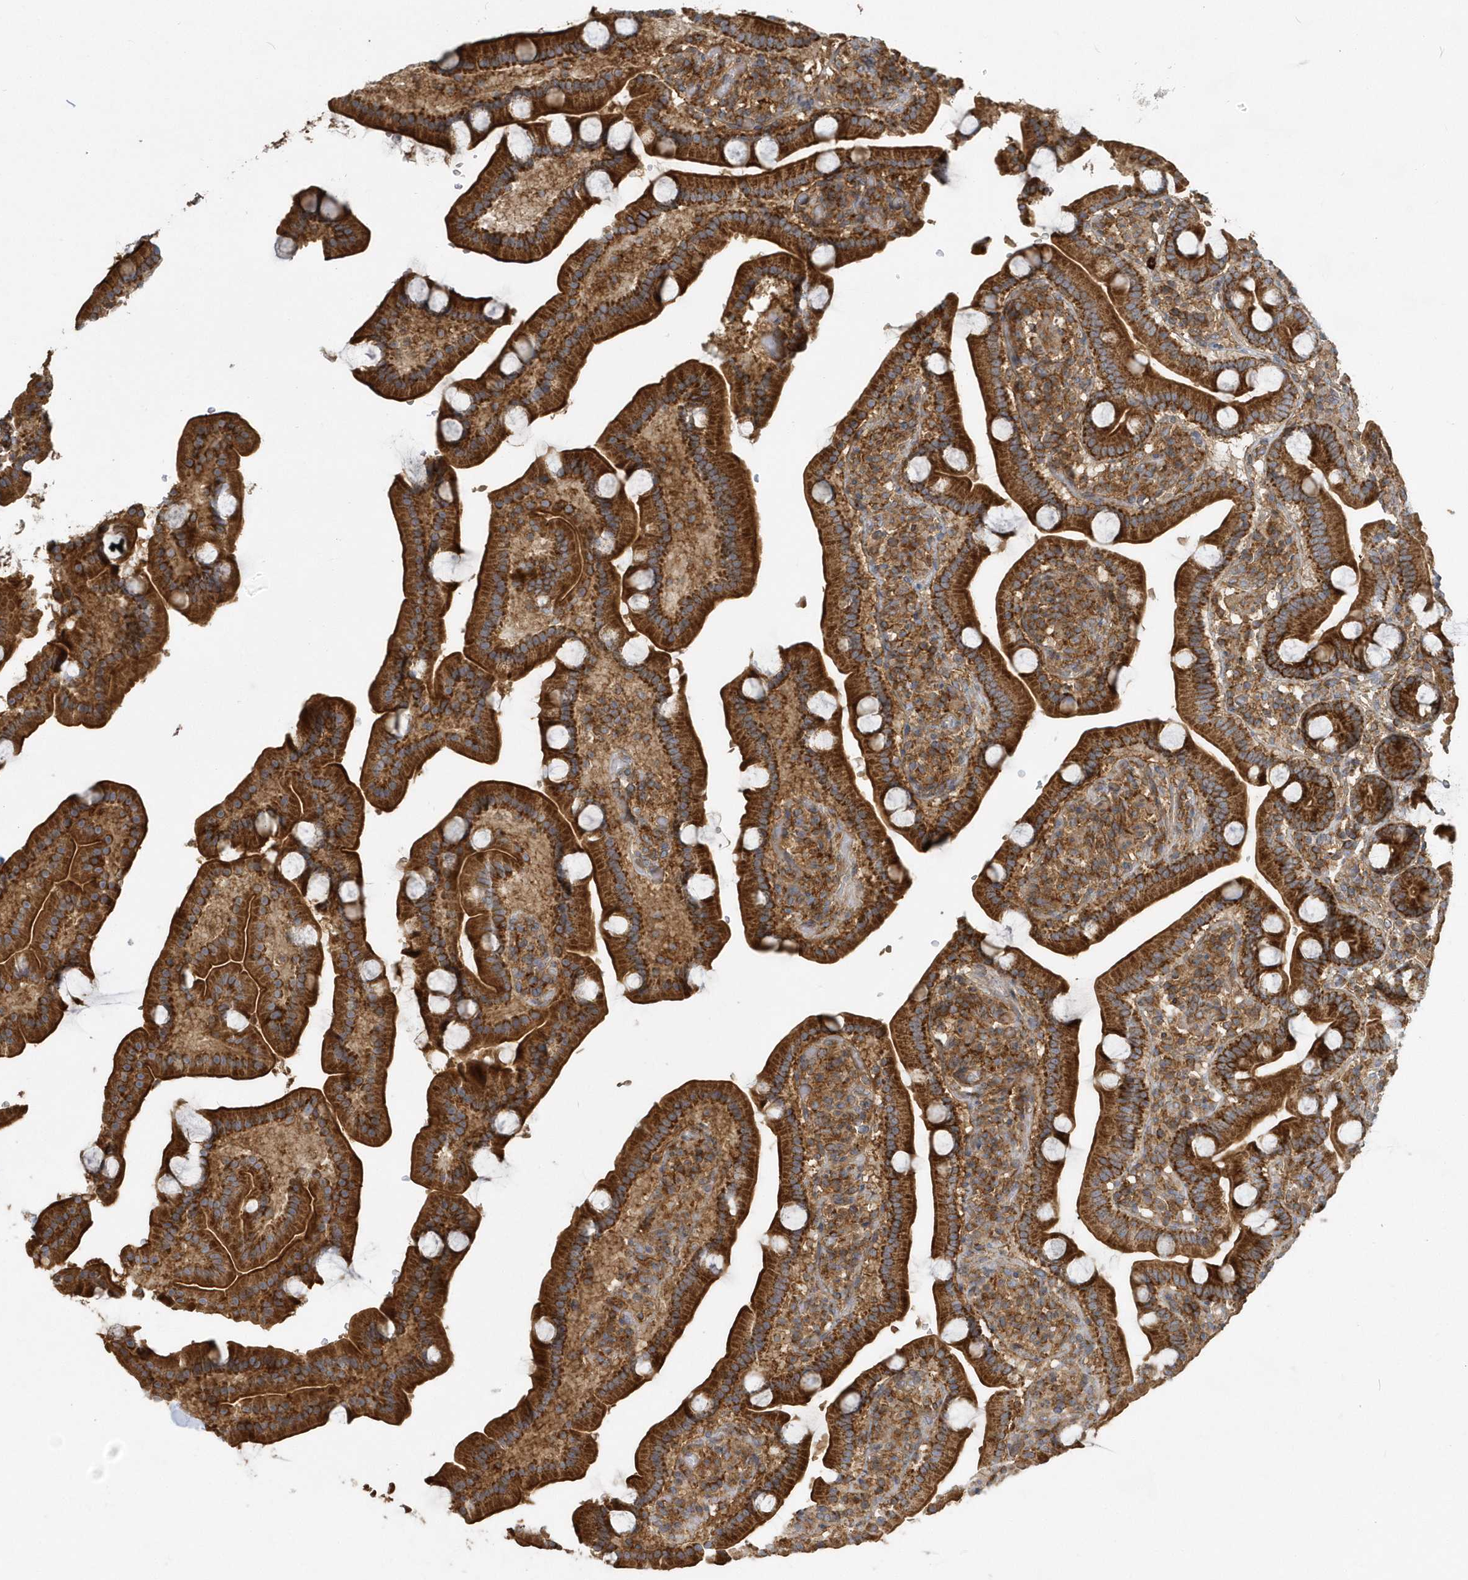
{"staining": {"intensity": "strong", "quantity": ">75%", "location": "cytoplasmic/membranous"}, "tissue": "duodenum", "cell_type": "Glandular cells", "image_type": "normal", "snomed": [{"axis": "morphology", "description": "Normal tissue, NOS"}, {"axis": "topography", "description": "Duodenum"}], "caption": "This photomicrograph shows unremarkable duodenum stained with IHC to label a protein in brown. The cytoplasmic/membranous of glandular cells show strong positivity for the protein. Nuclei are counter-stained blue.", "gene": "TRAIP", "patient": {"sex": "male", "age": 55}}